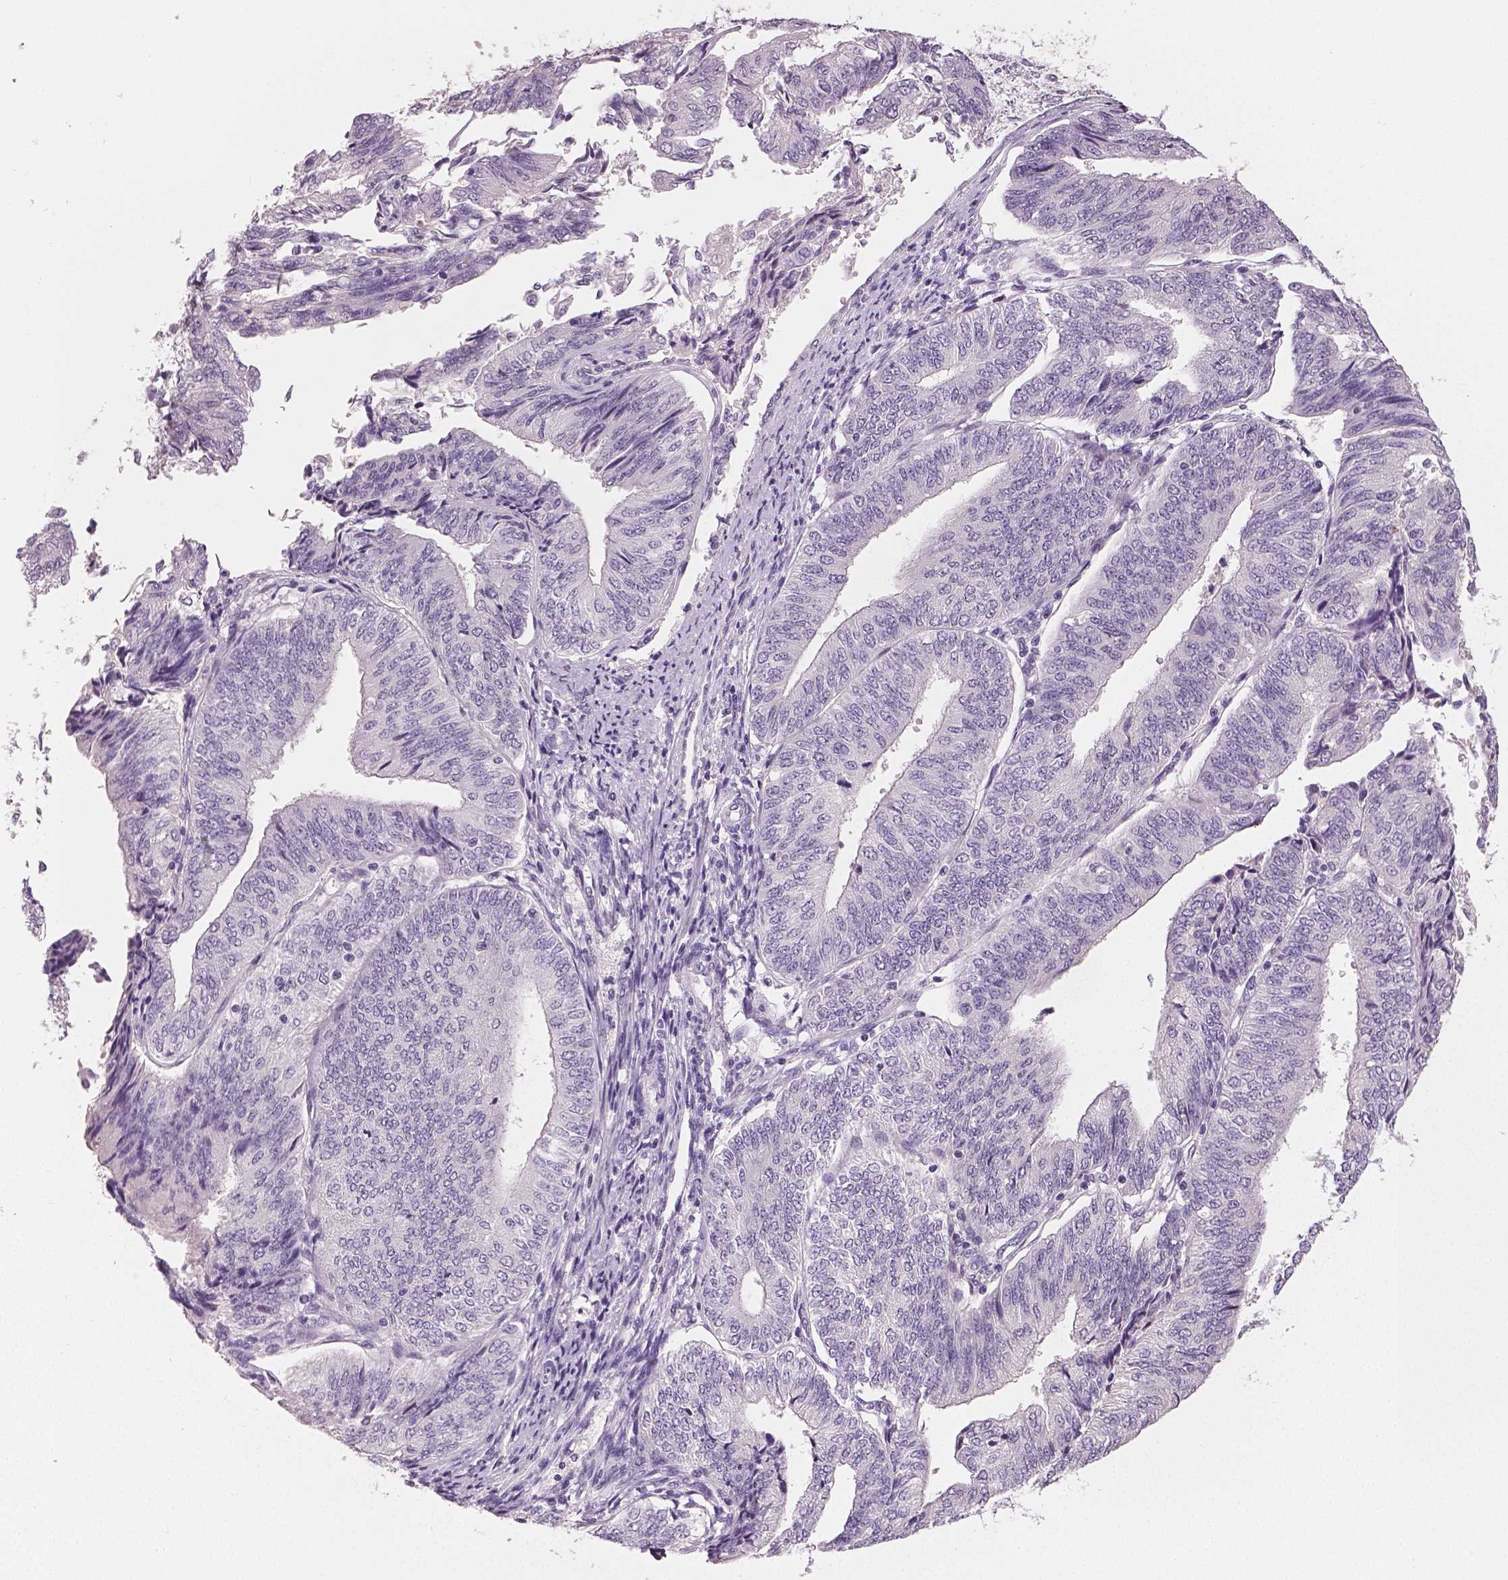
{"staining": {"intensity": "negative", "quantity": "none", "location": "none"}, "tissue": "endometrial cancer", "cell_type": "Tumor cells", "image_type": "cancer", "snomed": [{"axis": "morphology", "description": "Adenocarcinoma, NOS"}, {"axis": "topography", "description": "Endometrium"}], "caption": "DAB (3,3'-diaminobenzidine) immunohistochemical staining of endometrial adenocarcinoma shows no significant staining in tumor cells. (Immunohistochemistry (ihc), brightfield microscopy, high magnification).", "gene": "NECAB1", "patient": {"sex": "female", "age": 58}}